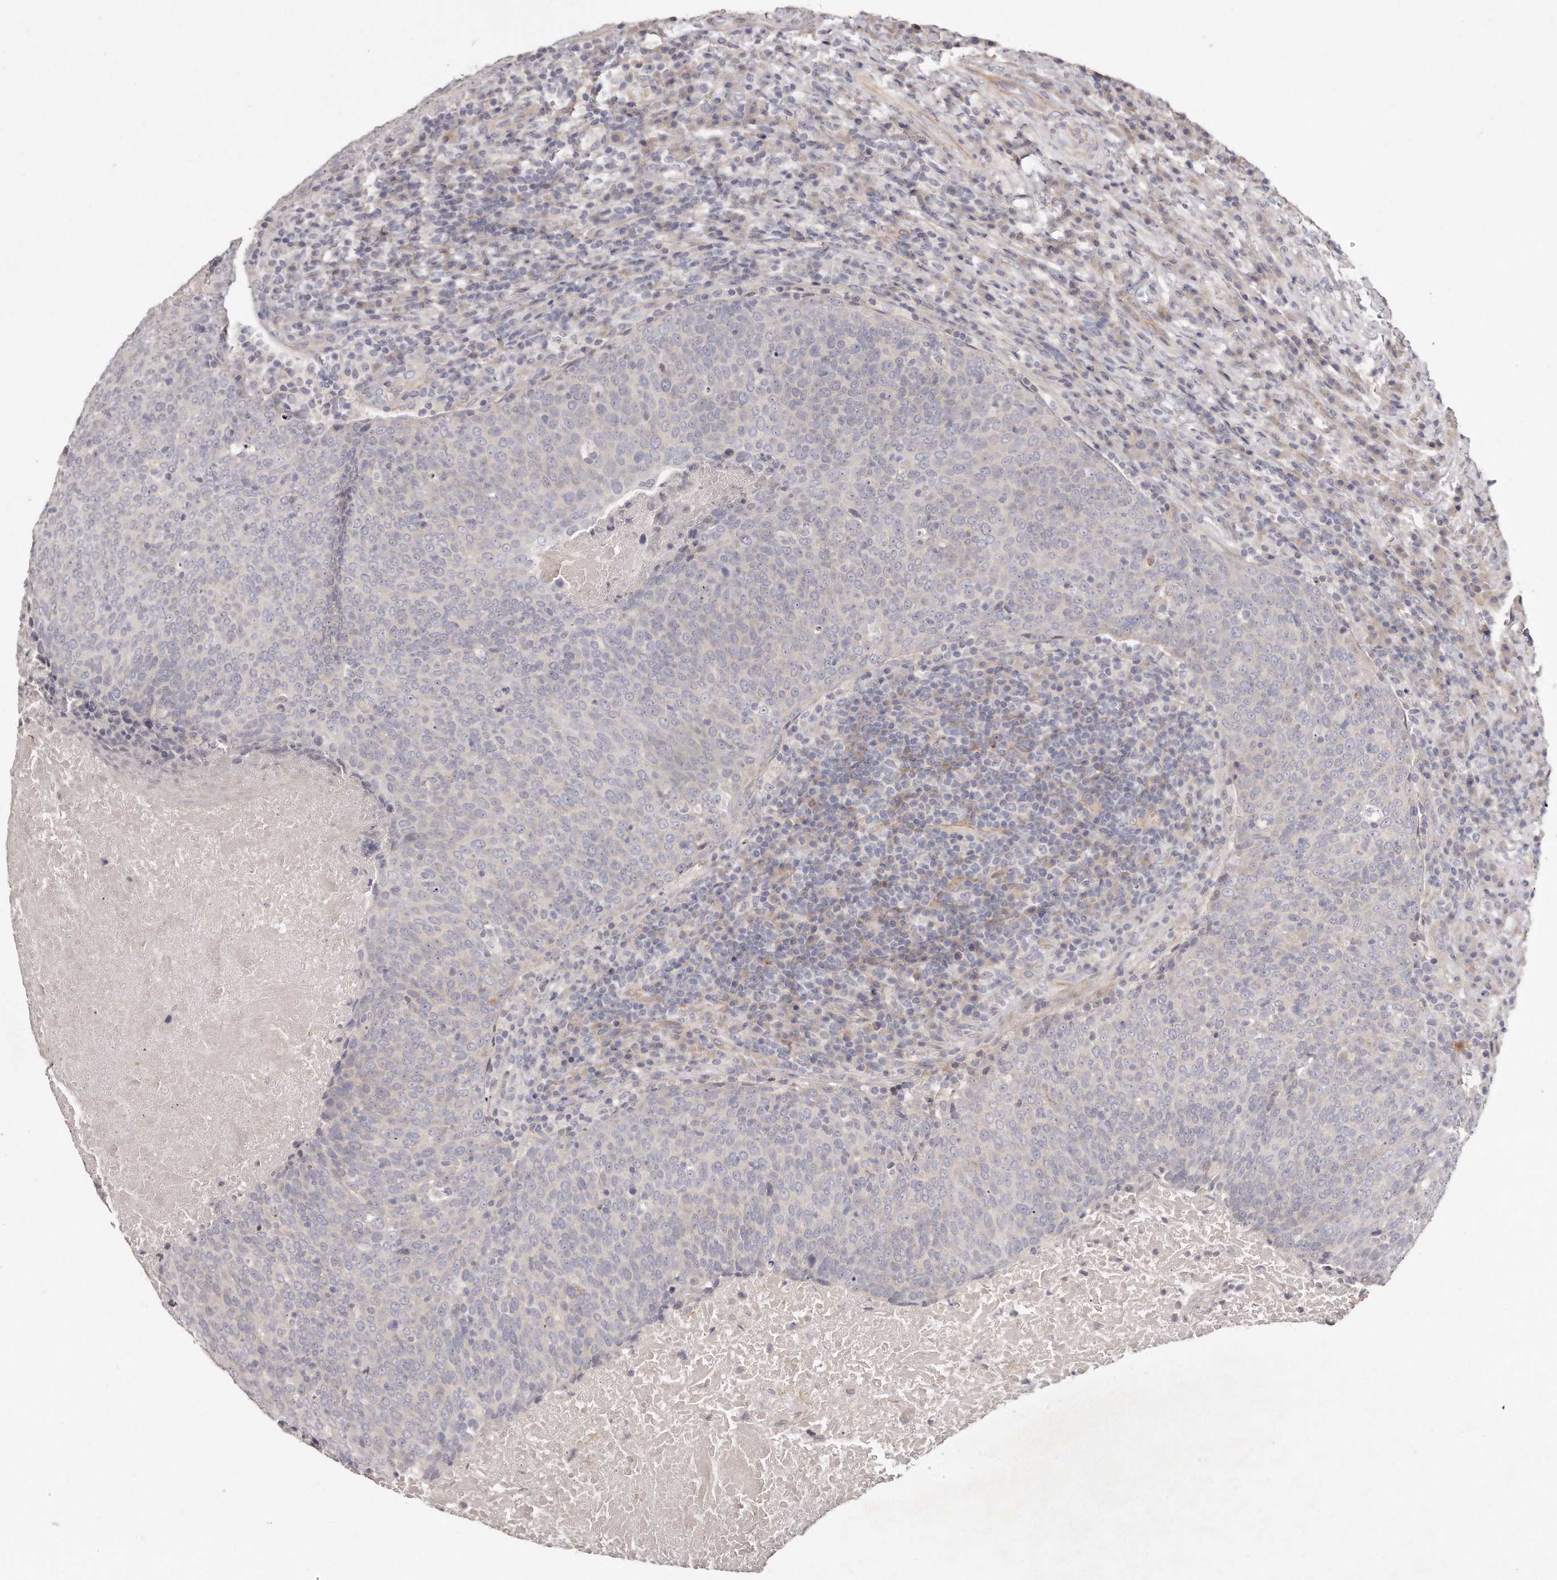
{"staining": {"intensity": "negative", "quantity": "none", "location": "none"}, "tissue": "head and neck cancer", "cell_type": "Tumor cells", "image_type": "cancer", "snomed": [{"axis": "morphology", "description": "Squamous cell carcinoma, NOS"}, {"axis": "morphology", "description": "Squamous cell carcinoma, metastatic, NOS"}, {"axis": "topography", "description": "Lymph node"}, {"axis": "topography", "description": "Head-Neck"}], "caption": "This is a micrograph of immunohistochemistry staining of head and neck cancer (metastatic squamous cell carcinoma), which shows no expression in tumor cells.", "gene": "TTLL4", "patient": {"sex": "male", "age": 62}}